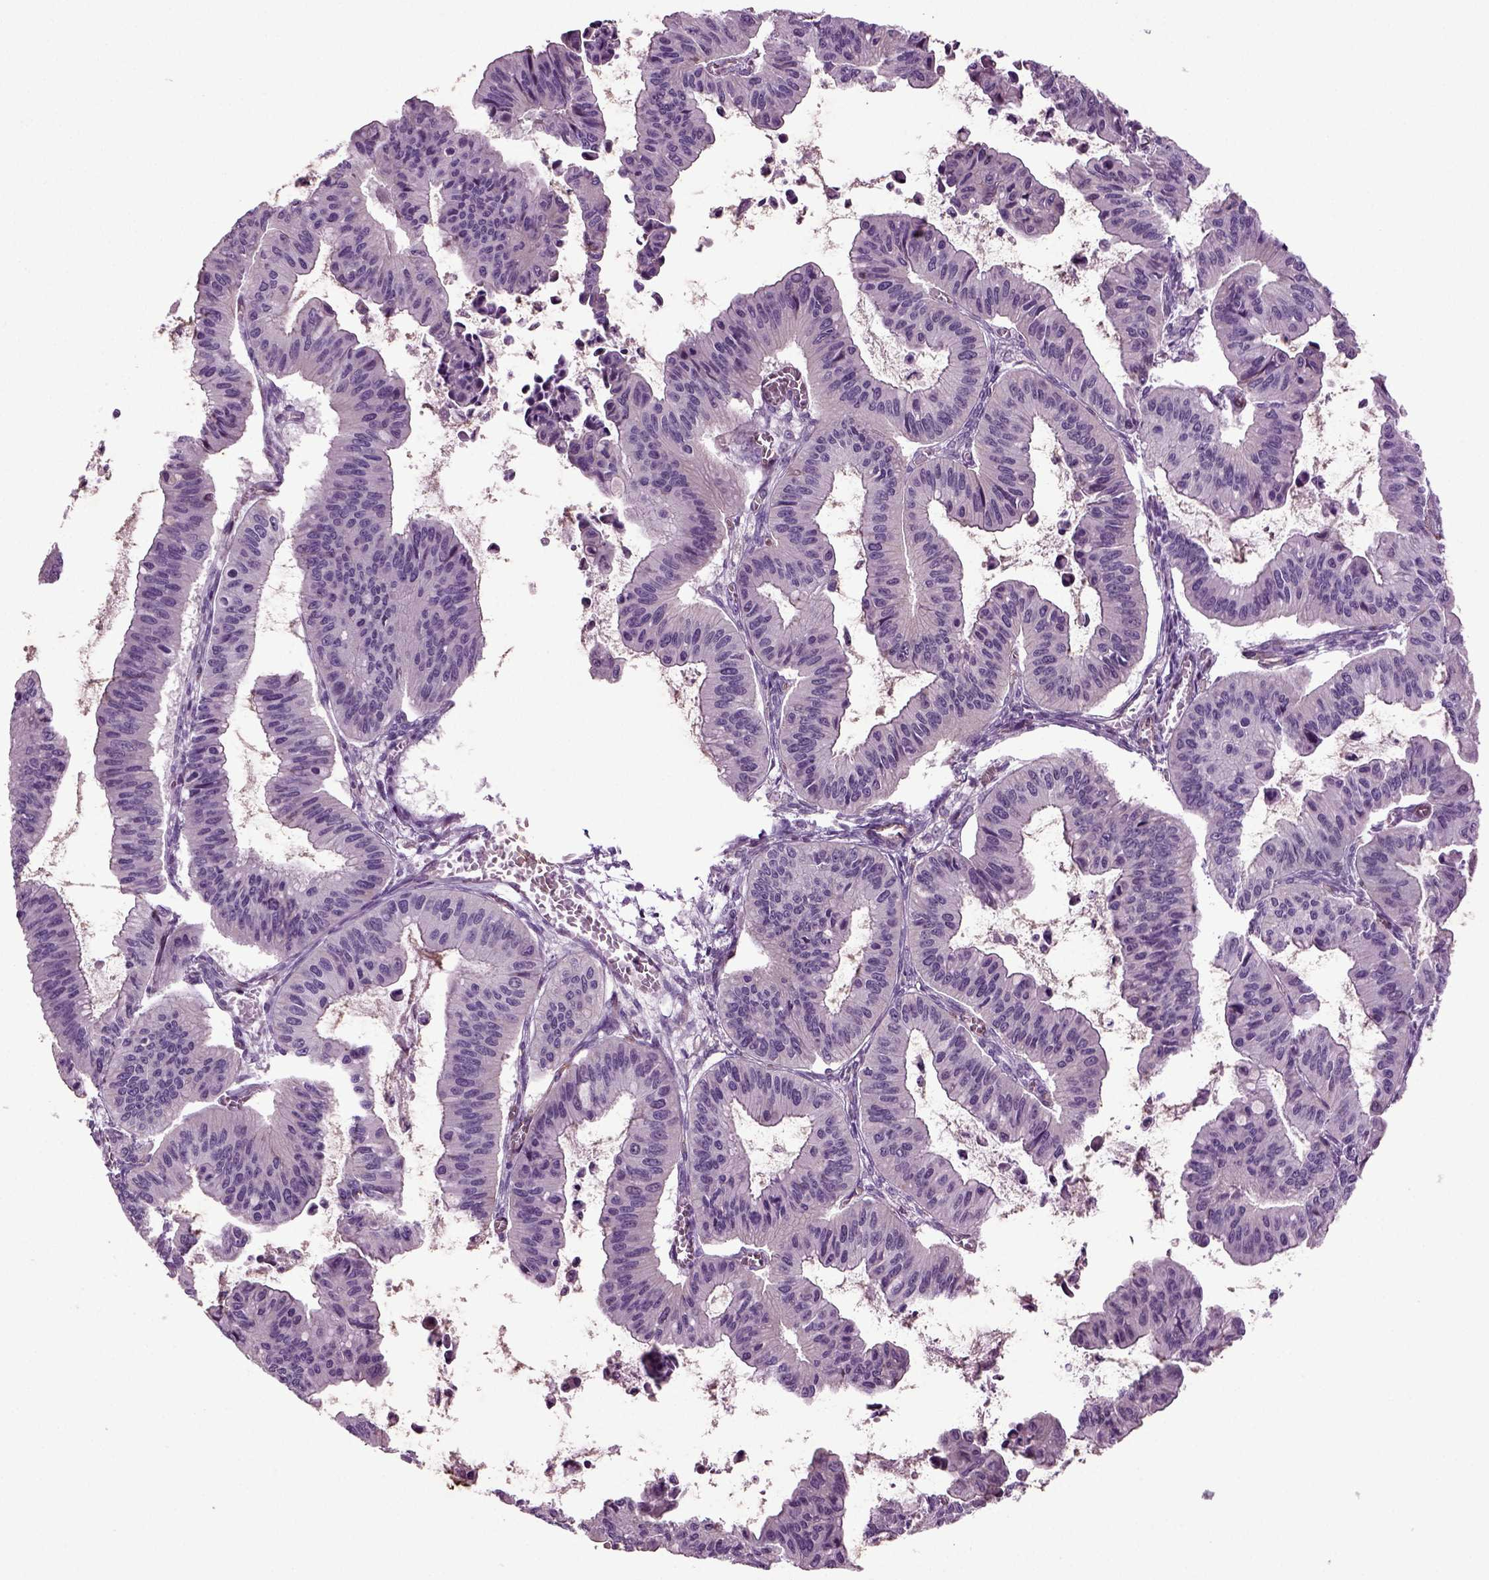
{"staining": {"intensity": "negative", "quantity": "none", "location": "none"}, "tissue": "ovarian cancer", "cell_type": "Tumor cells", "image_type": "cancer", "snomed": [{"axis": "morphology", "description": "Cystadenocarcinoma, mucinous, NOS"}, {"axis": "topography", "description": "Ovary"}], "caption": "Immunohistochemistry histopathology image of human ovarian cancer stained for a protein (brown), which displays no positivity in tumor cells.", "gene": "COL9A2", "patient": {"sex": "female", "age": 72}}